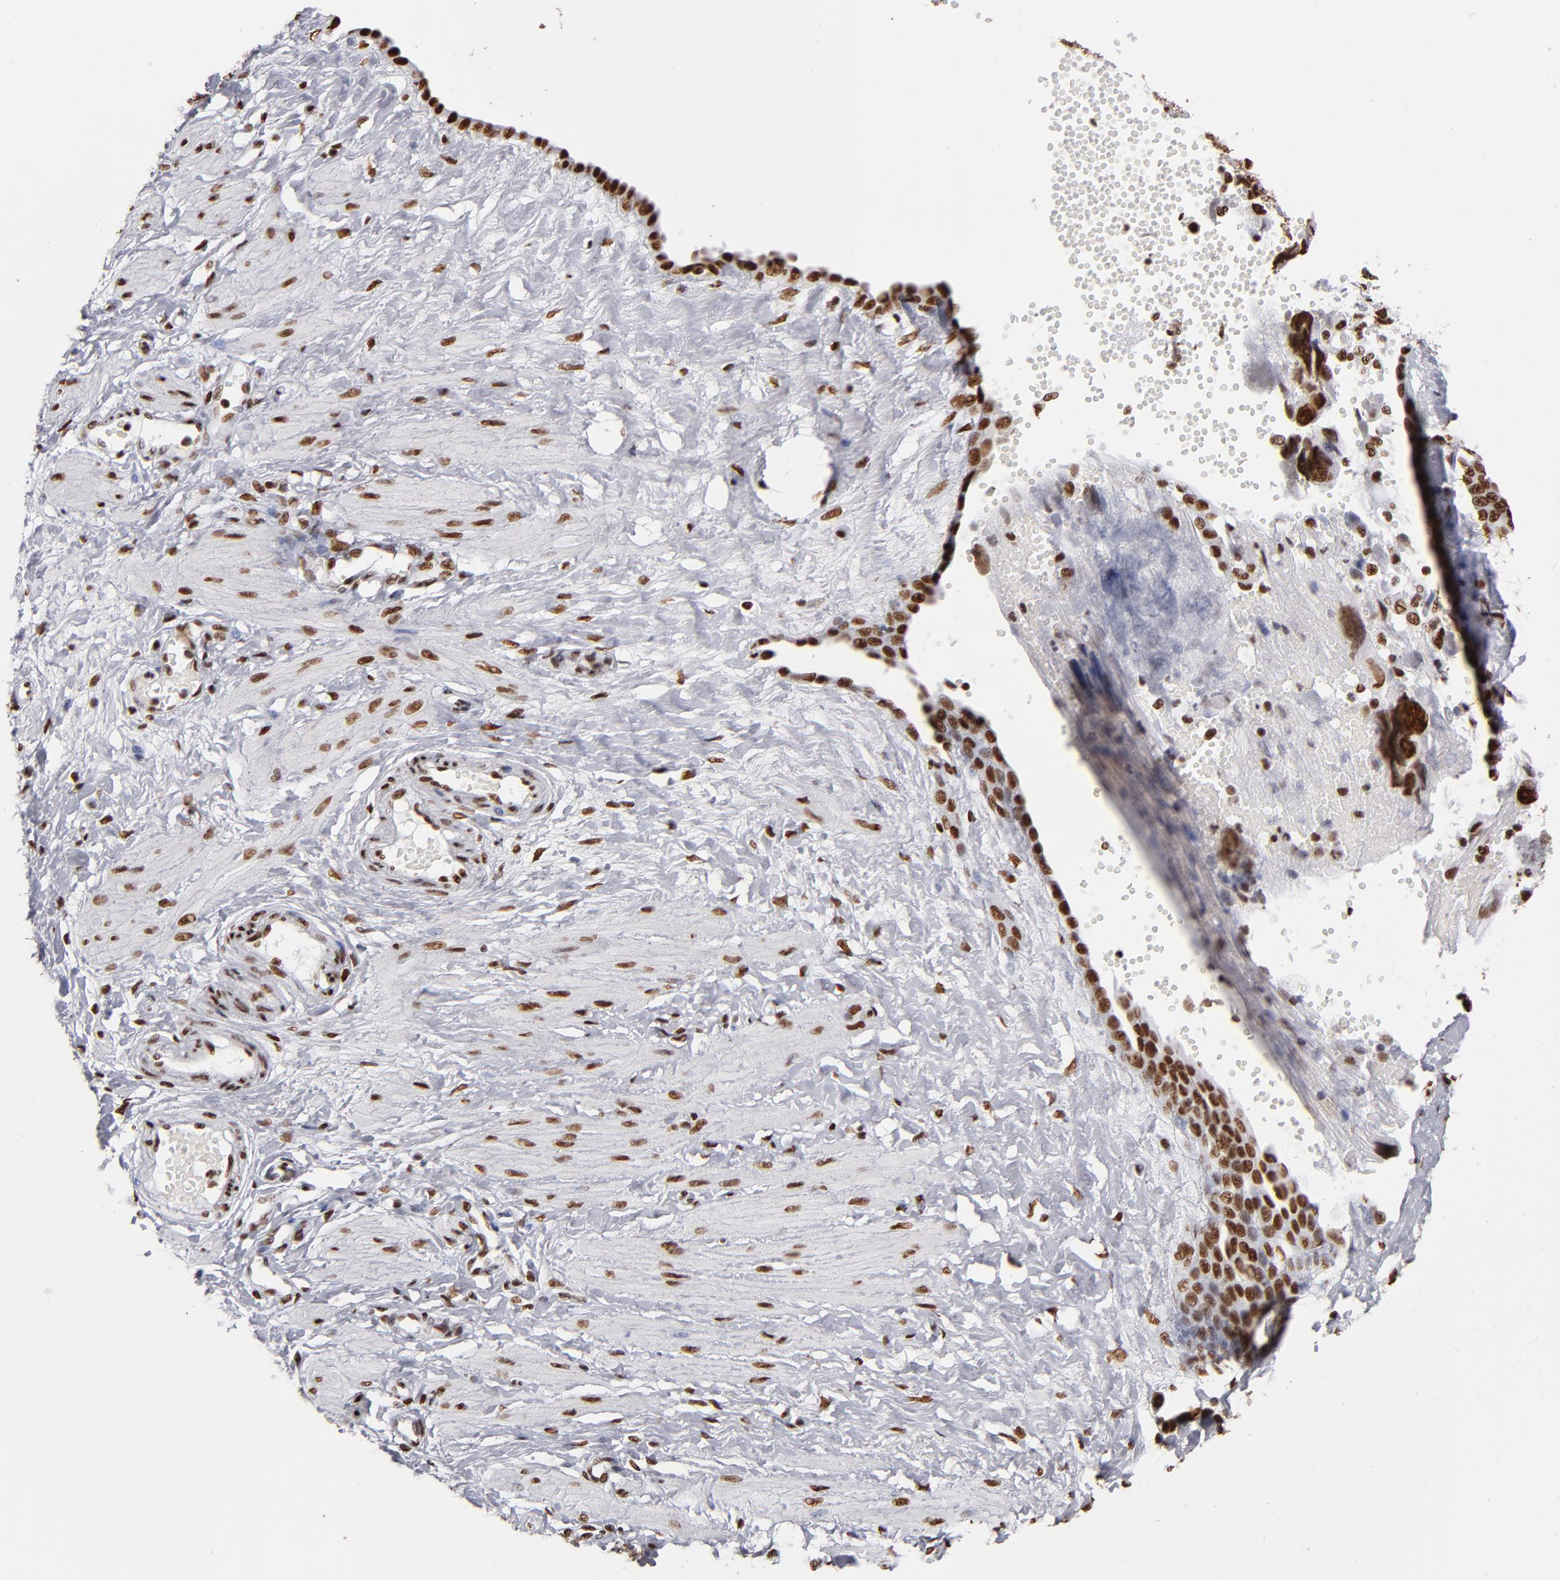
{"staining": {"intensity": "strong", "quantity": ">75%", "location": "nuclear"}, "tissue": "ovarian cancer", "cell_type": "Tumor cells", "image_type": "cancer", "snomed": [{"axis": "morphology", "description": "Normal tissue, NOS"}, {"axis": "morphology", "description": "Cystadenocarcinoma, serous, NOS"}, {"axis": "topography", "description": "Ovary"}], "caption": "High-power microscopy captured an immunohistochemistry (IHC) photomicrograph of ovarian cancer, revealing strong nuclear staining in approximately >75% of tumor cells.", "gene": "MRE11", "patient": {"sex": "female", "age": 62}}